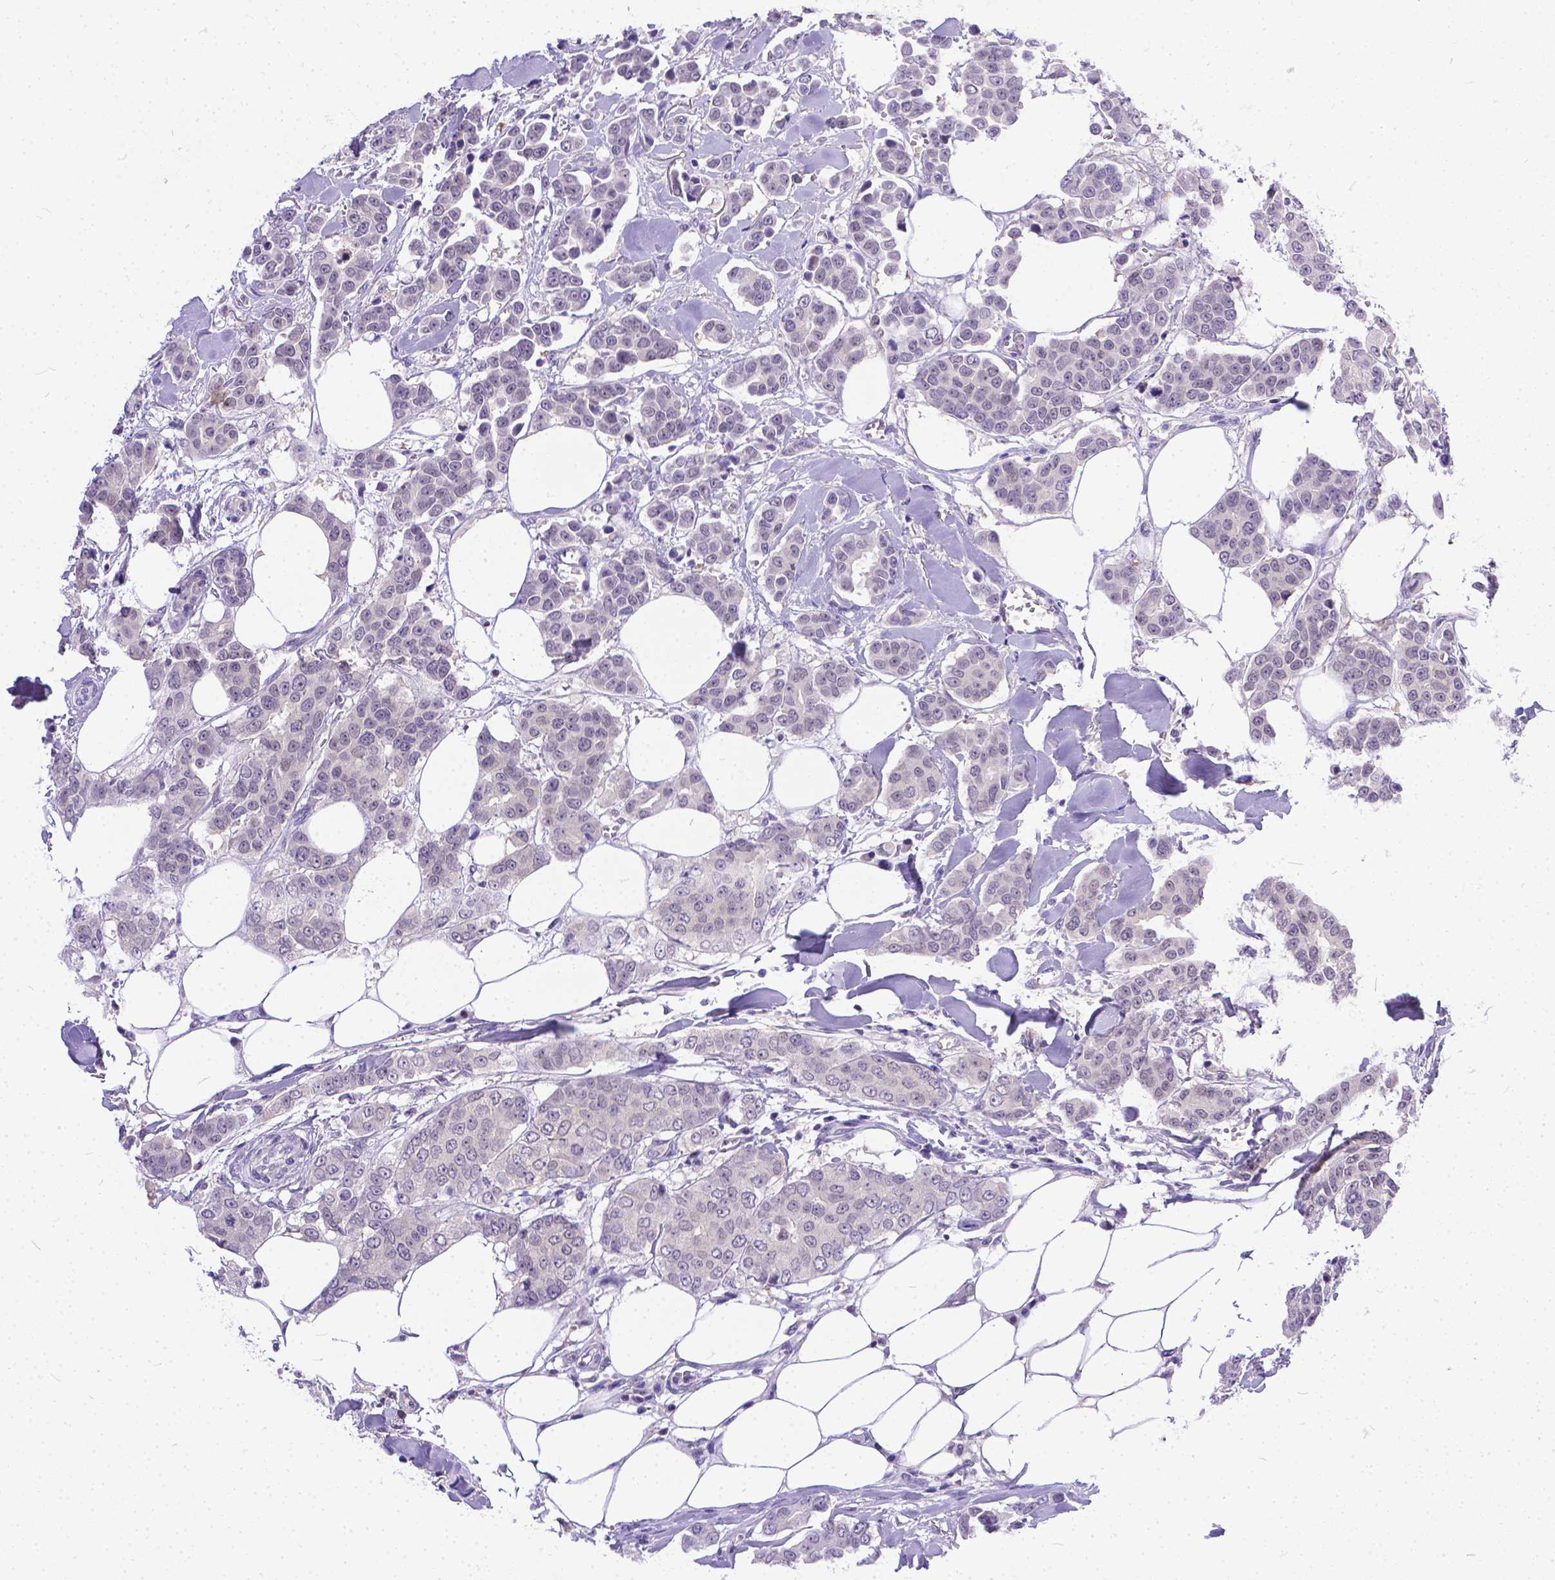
{"staining": {"intensity": "negative", "quantity": "none", "location": "none"}, "tissue": "breast cancer", "cell_type": "Tumor cells", "image_type": "cancer", "snomed": [{"axis": "morphology", "description": "Duct carcinoma"}, {"axis": "topography", "description": "Breast"}], "caption": "Micrograph shows no significant protein expression in tumor cells of breast cancer.", "gene": "TTLL6", "patient": {"sex": "female", "age": 94}}